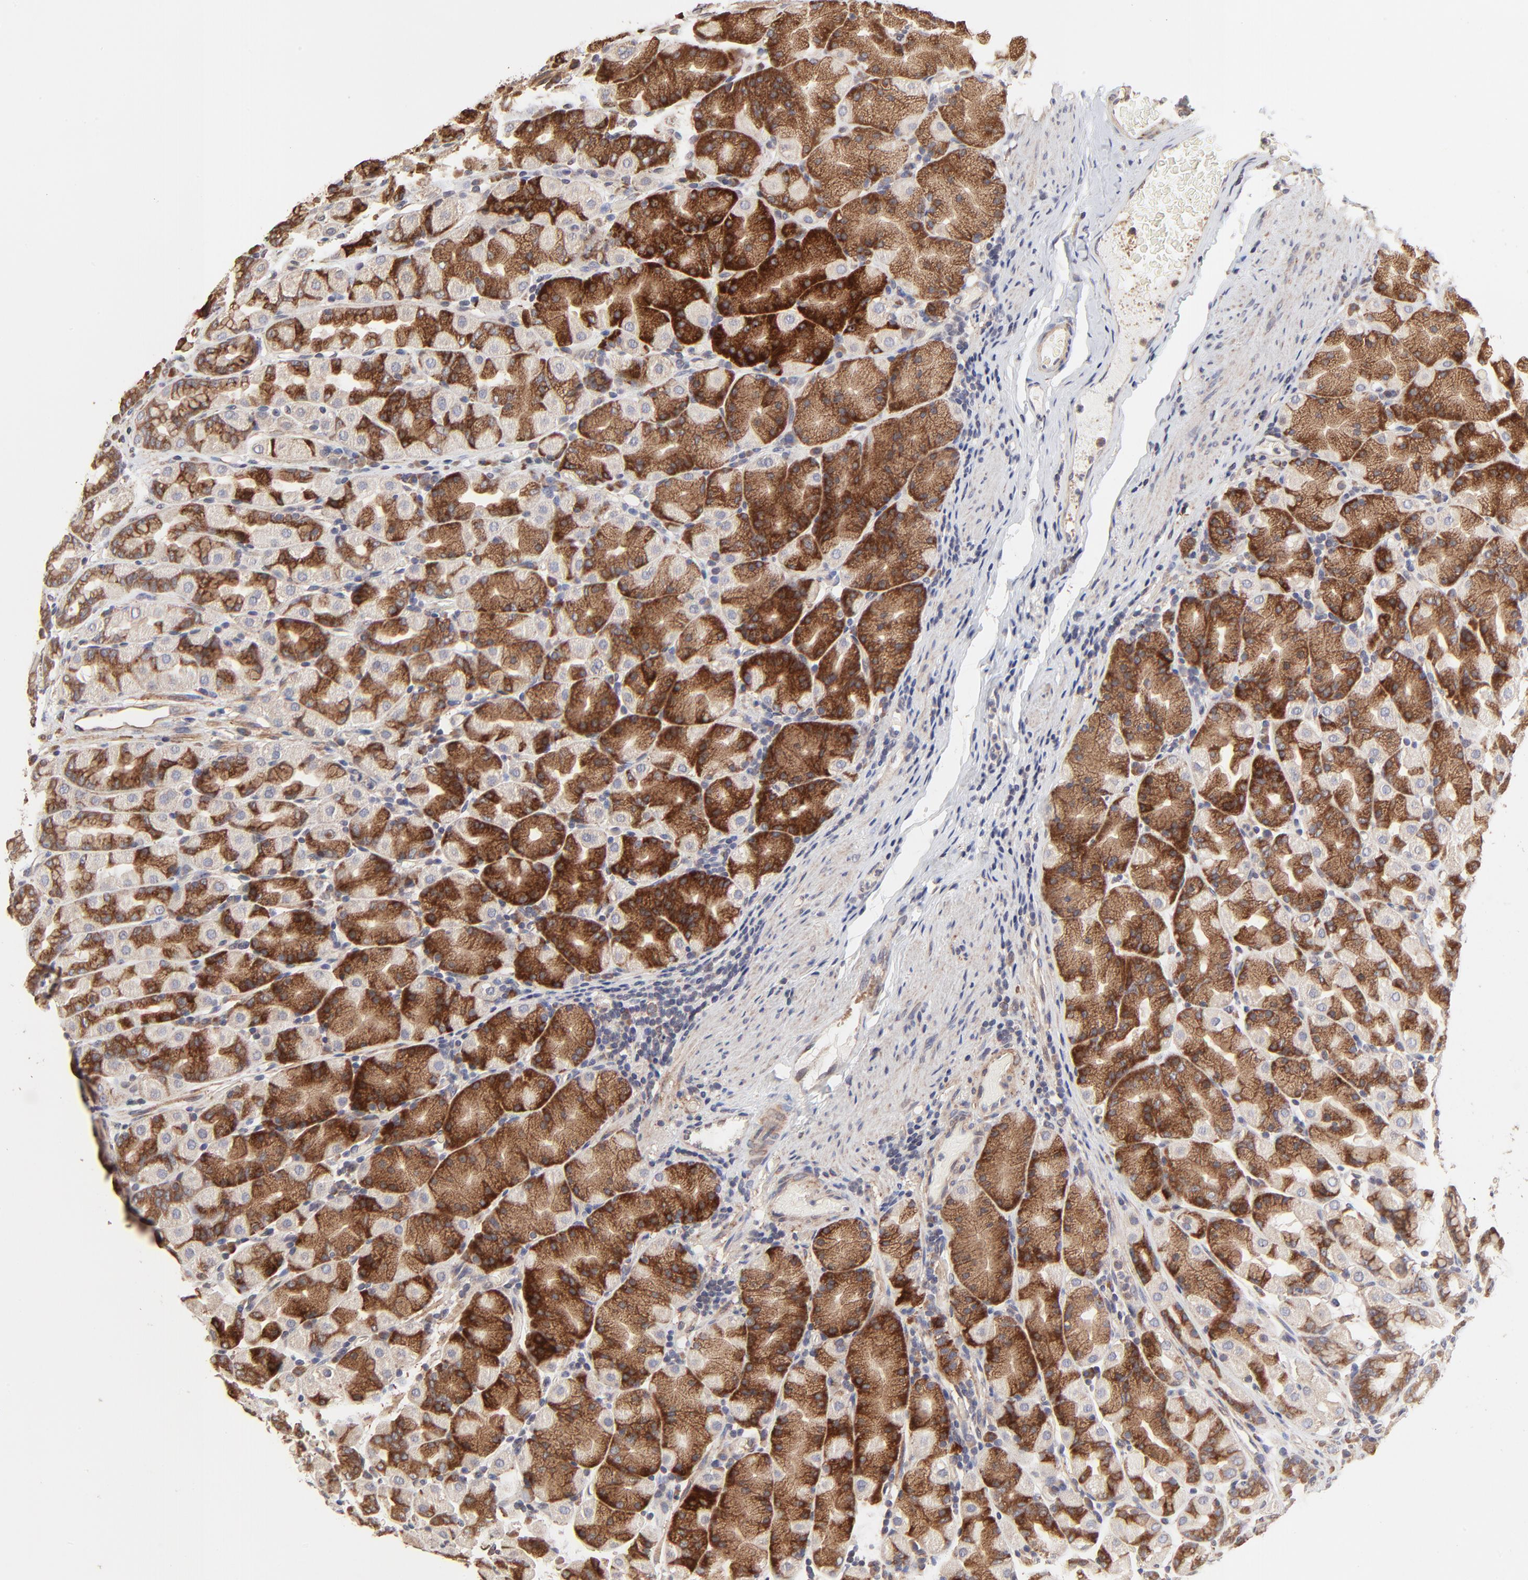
{"staining": {"intensity": "strong", "quantity": ">75%", "location": "cytoplasmic/membranous"}, "tissue": "stomach", "cell_type": "Glandular cells", "image_type": "normal", "snomed": [{"axis": "morphology", "description": "Normal tissue, NOS"}, {"axis": "topography", "description": "Stomach, upper"}], "caption": "DAB immunohistochemical staining of unremarkable human stomach reveals strong cytoplasmic/membranous protein staining in approximately >75% of glandular cells.", "gene": "ELP2", "patient": {"sex": "male", "age": 68}}